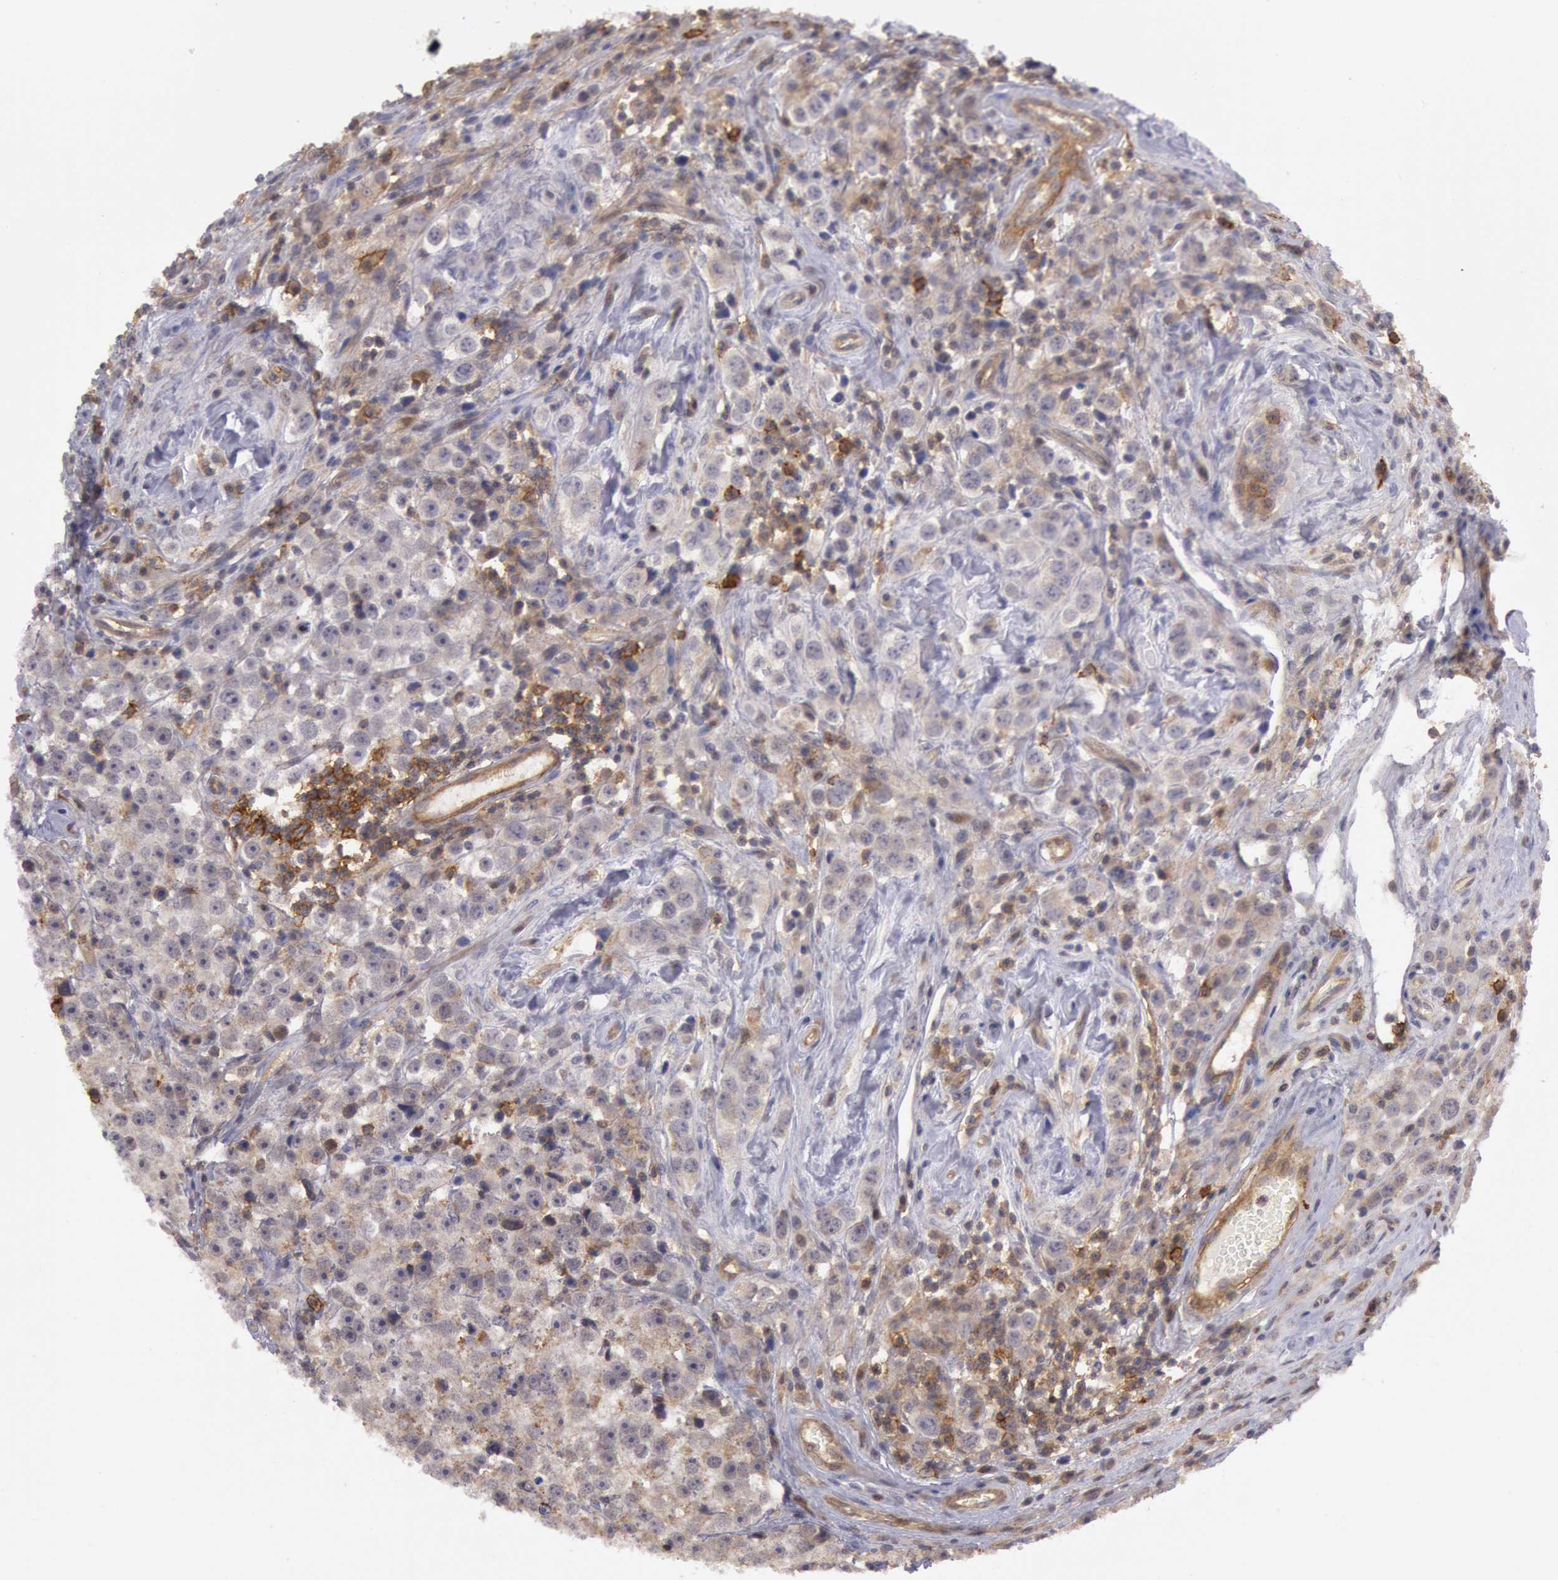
{"staining": {"intensity": "moderate", "quantity": "25%-75%", "location": "cytoplasmic/membranous"}, "tissue": "testis cancer", "cell_type": "Tumor cells", "image_type": "cancer", "snomed": [{"axis": "morphology", "description": "Seminoma, NOS"}, {"axis": "topography", "description": "Testis"}], "caption": "Moderate cytoplasmic/membranous protein expression is appreciated in about 25%-75% of tumor cells in testis seminoma.", "gene": "TRIB2", "patient": {"sex": "male", "age": 32}}